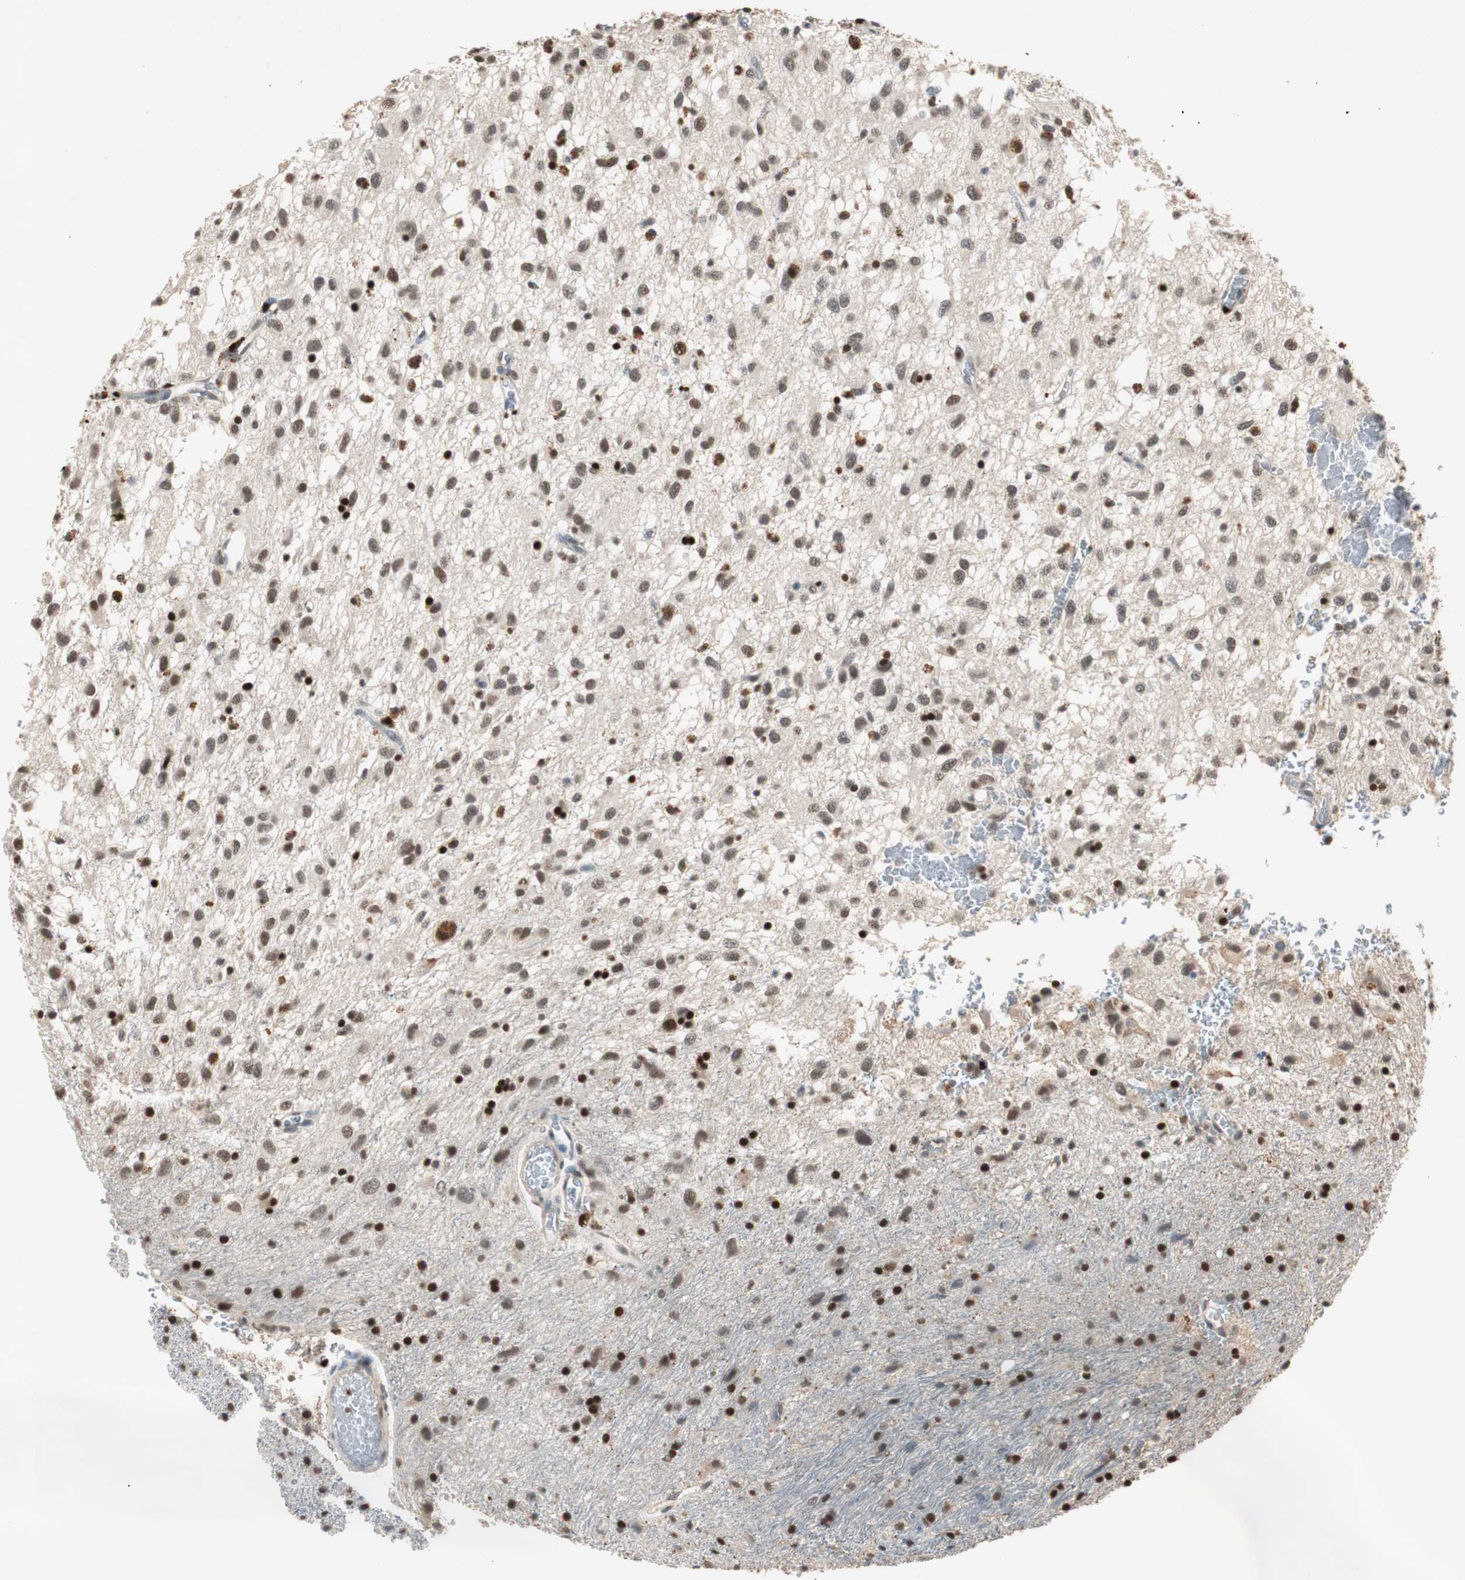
{"staining": {"intensity": "strong", "quantity": "25%-75%", "location": "nuclear"}, "tissue": "glioma", "cell_type": "Tumor cells", "image_type": "cancer", "snomed": [{"axis": "morphology", "description": "Glioma, malignant, Low grade"}, {"axis": "topography", "description": "Brain"}], "caption": "The photomicrograph demonstrates immunohistochemical staining of malignant glioma (low-grade). There is strong nuclear staining is appreciated in about 25%-75% of tumor cells. Immunohistochemistry (ihc) stains the protein in brown and the nuclei are stained blue.", "gene": "FEN1", "patient": {"sex": "male", "age": 77}}